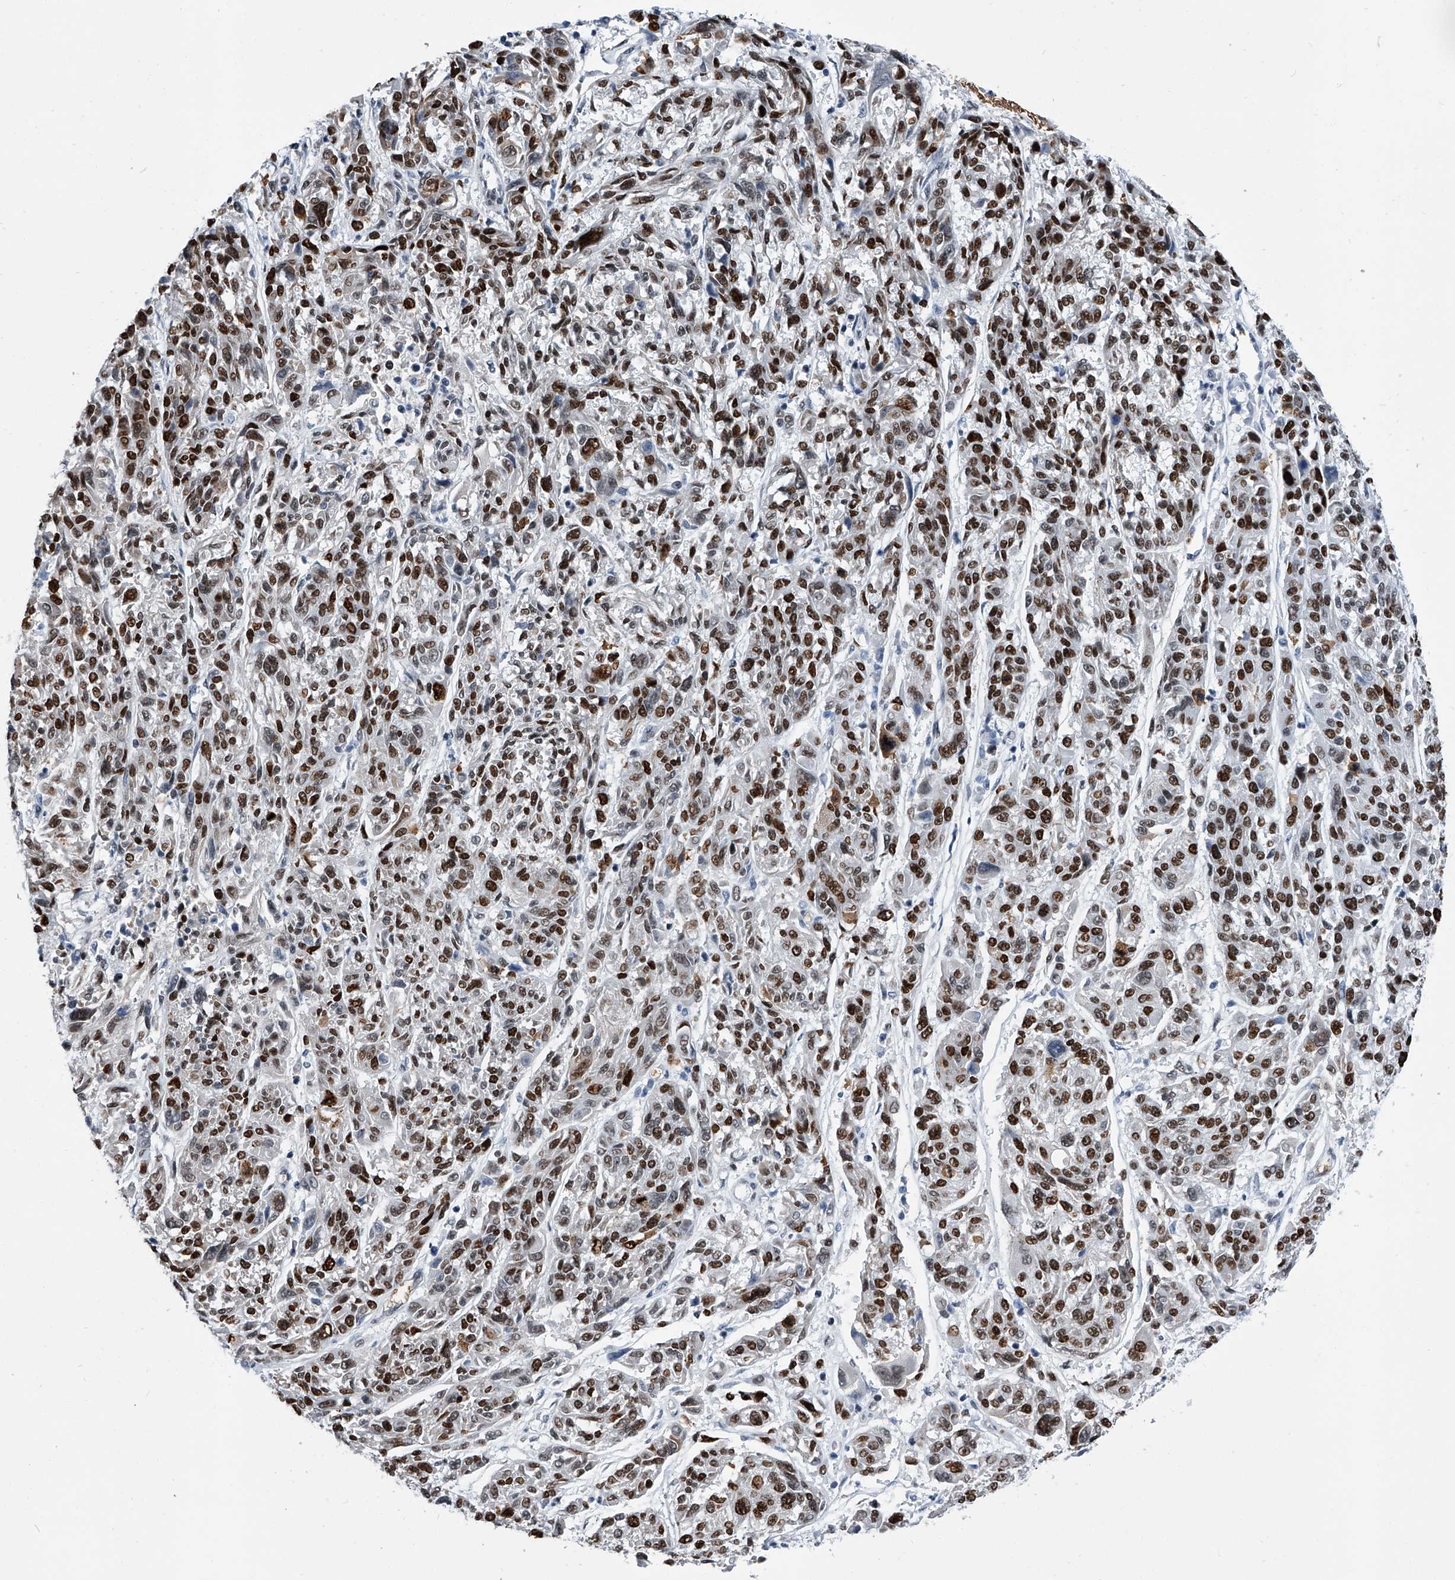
{"staining": {"intensity": "strong", "quantity": ">75%", "location": "nuclear"}, "tissue": "melanoma", "cell_type": "Tumor cells", "image_type": "cancer", "snomed": [{"axis": "morphology", "description": "Malignant melanoma, NOS"}, {"axis": "topography", "description": "Skin"}], "caption": "High-power microscopy captured an immunohistochemistry (IHC) histopathology image of melanoma, revealing strong nuclear positivity in about >75% of tumor cells. The protein of interest is stained brown, and the nuclei are stained in blue (DAB IHC with brightfield microscopy, high magnification).", "gene": "SIM2", "patient": {"sex": "male", "age": 53}}